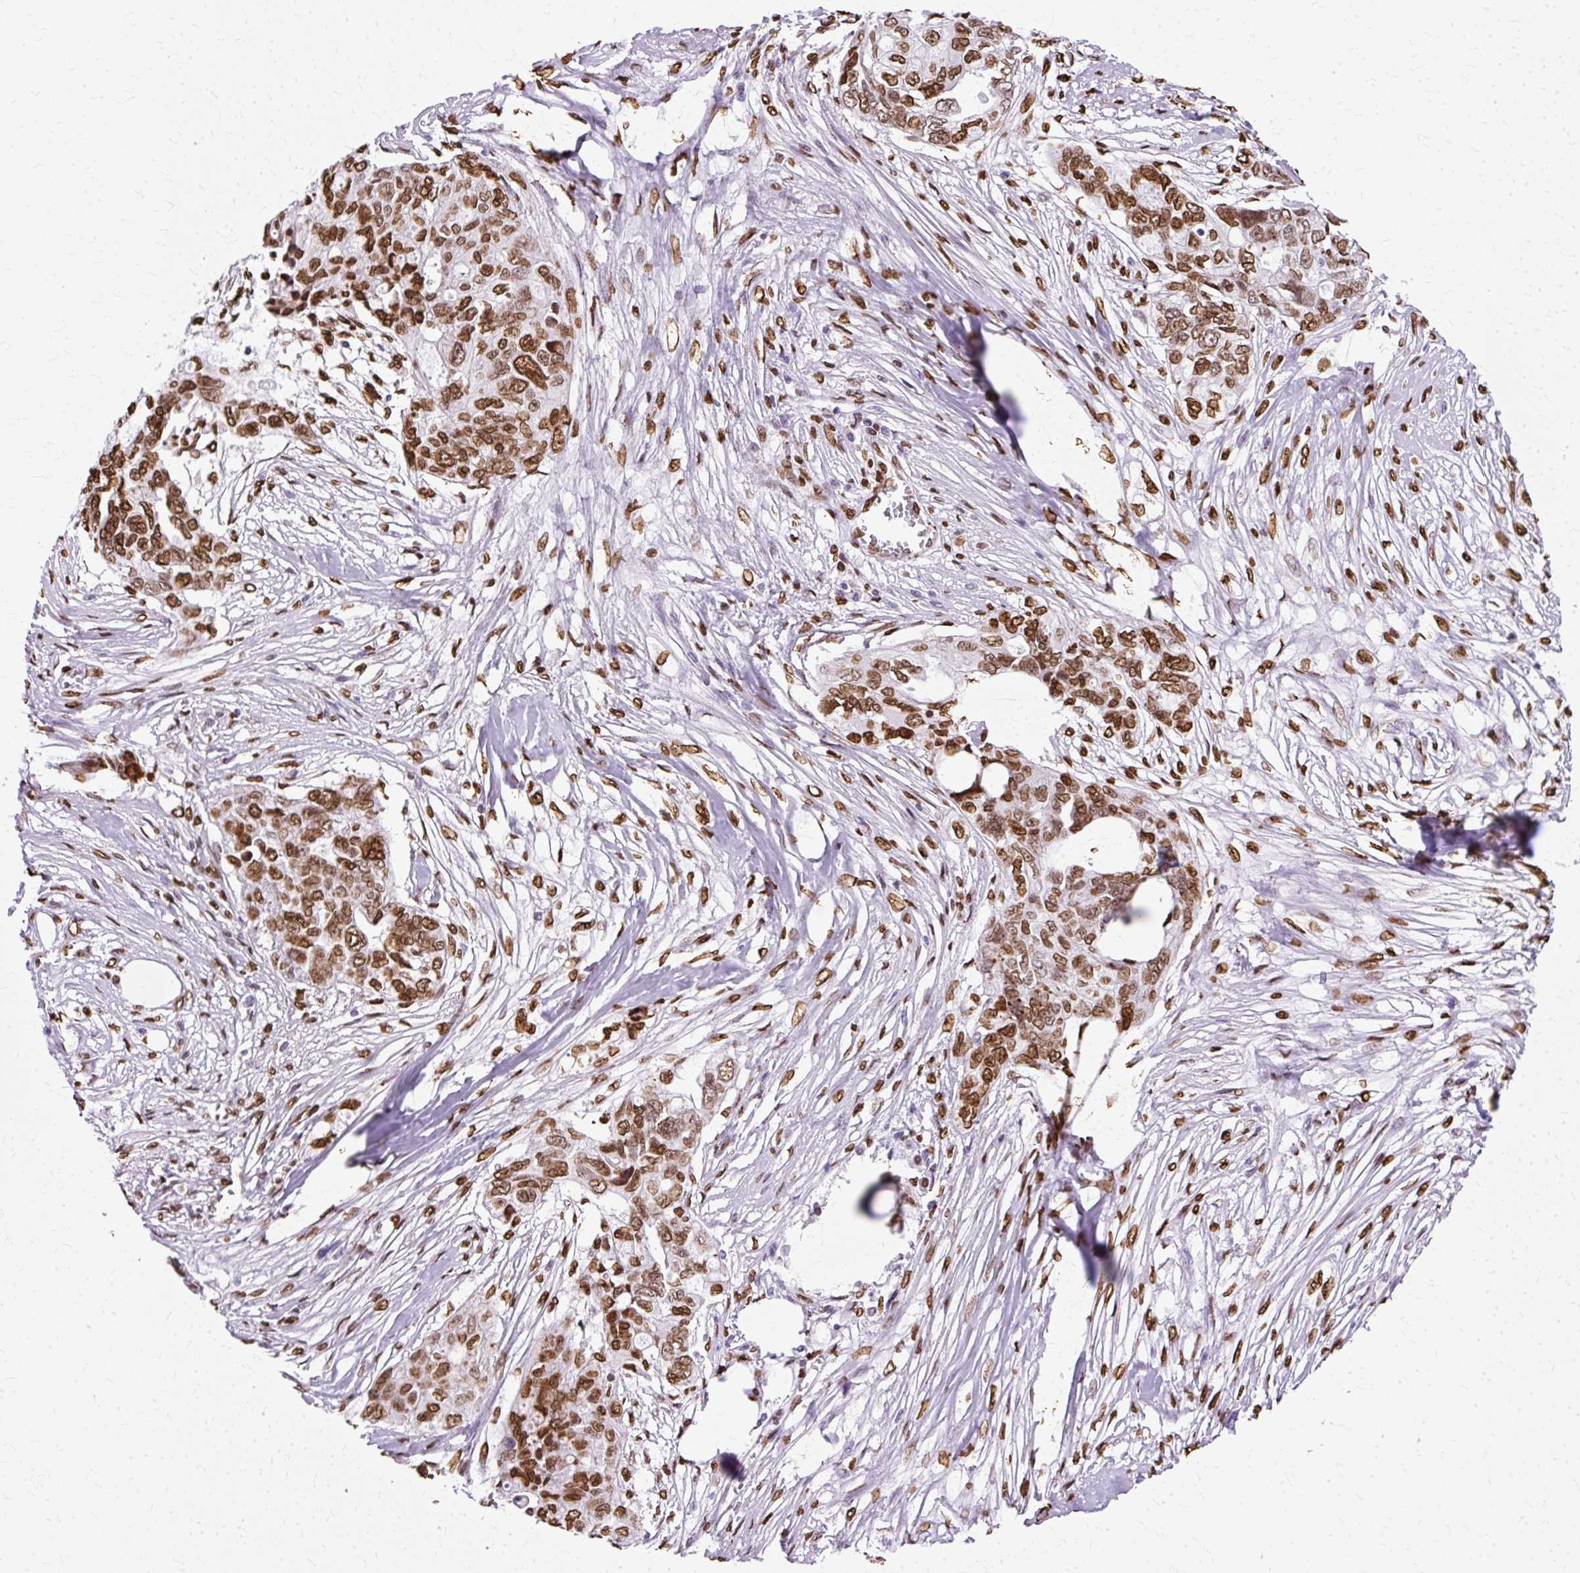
{"staining": {"intensity": "moderate", "quantity": "25%-75%", "location": "nuclear"}, "tissue": "ovarian cancer", "cell_type": "Tumor cells", "image_type": "cancer", "snomed": [{"axis": "morphology", "description": "Carcinoma, endometroid"}, {"axis": "topography", "description": "Ovary"}], "caption": "Immunohistochemistry image of neoplastic tissue: human ovarian cancer stained using immunohistochemistry shows medium levels of moderate protein expression localized specifically in the nuclear of tumor cells, appearing as a nuclear brown color.", "gene": "TMEM184C", "patient": {"sex": "female", "age": 70}}